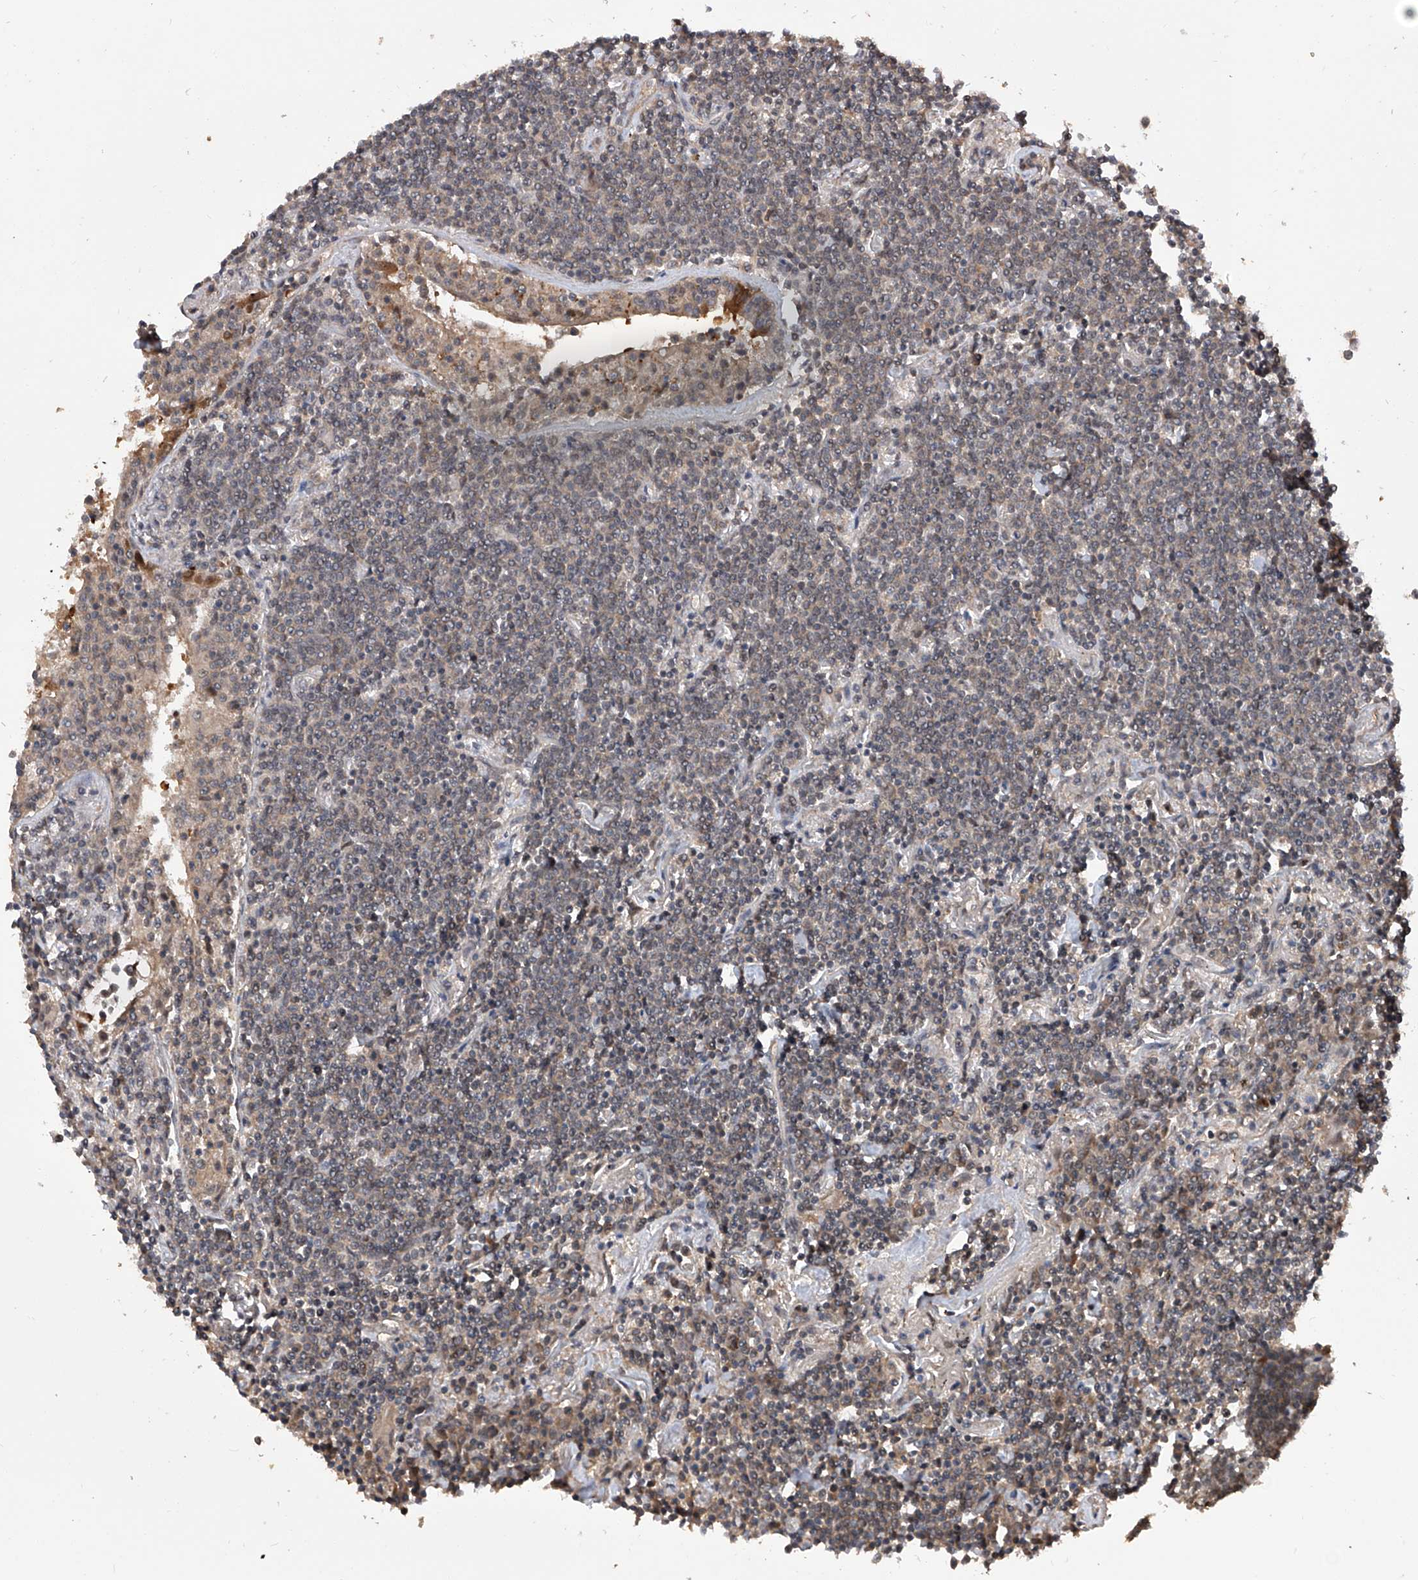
{"staining": {"intensity": "weak", "quantity": "25%-75%", "location": "cytoplasmic/membranous,nuclear"}, "tissue": "lymphoma", "cell_type": "Tumor cells", "image_type": "cancer", "snomed": [{"axis": "morphology", "description": "Malignant lymphoma, non-Hodgkin's type, Low grade"}, {"axis": "topography", "description": "Lung"}], "caption": "Immunohistochemistry (DAB) staining of human lymphoma displays weak cytoplasmic/membranous and nuclear protein expression in approximately 25%-75% of tumor cells. The staining is performed using DAB (3,3'-diaminobenzidine) brown chromogen to label protein expression. The nuclei are counter-stained blue using hematoxylin.", "gene": "LYSMD4", "patient": {"sex": "female", "age": 71}}